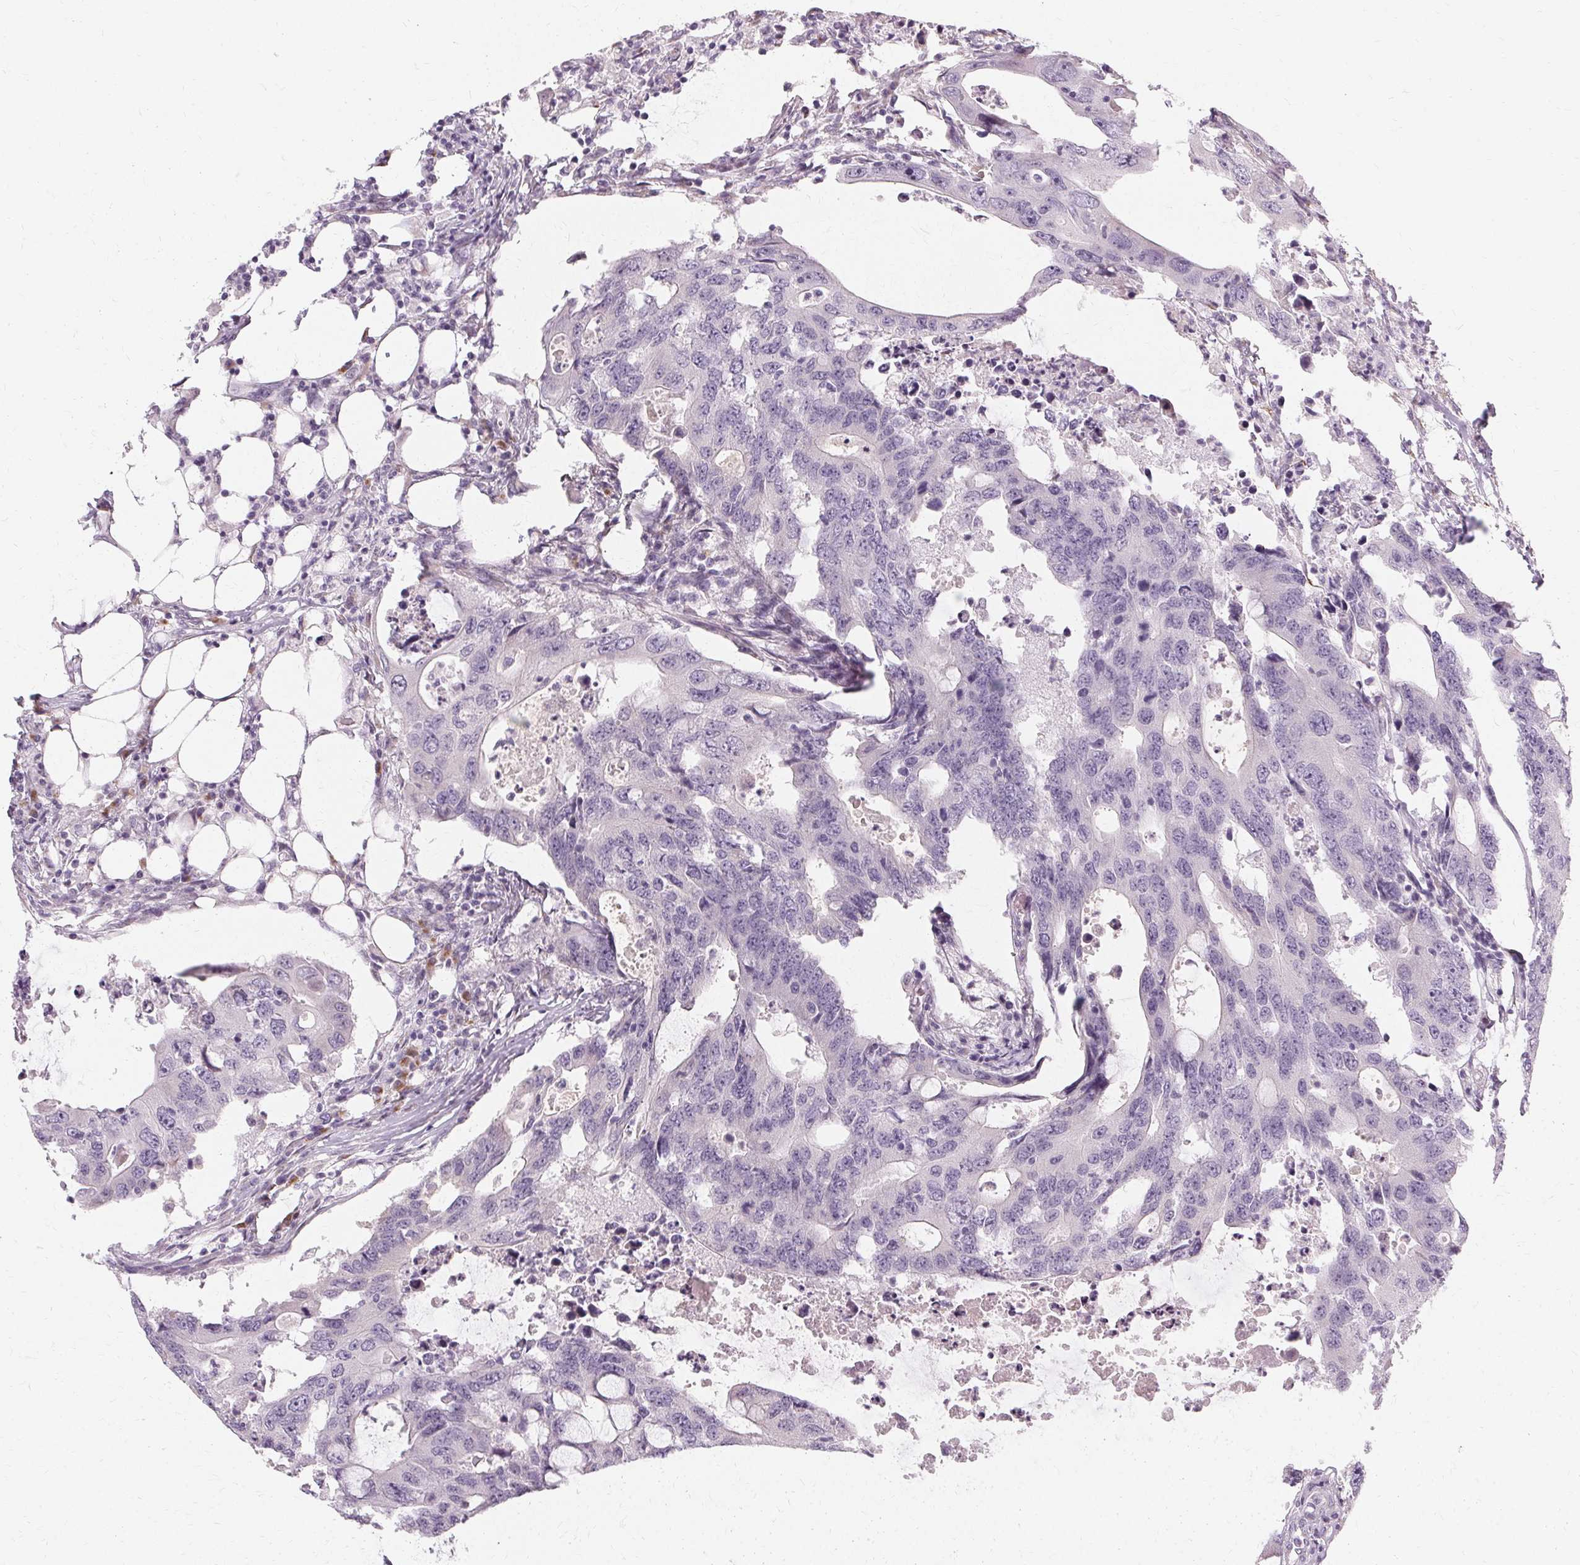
{"staining": {"intensity": "negative", "quantity": "none", "location": "none"}, "tissue": "colorectal cancer", "cell_type": "Tumor cells", "image_type": "cancer", "snomed": [{"axis": "morphology", "description": "Adenocarcinoma, NOS"}, {"axis": "topography", "description": "Colon"}], "caption": "IHC of human adenocarcinoma (colorectal) shows no staining in tumor cells.", "gene": "FCRL3", "patient": {"sex": "male", "age": 71}}